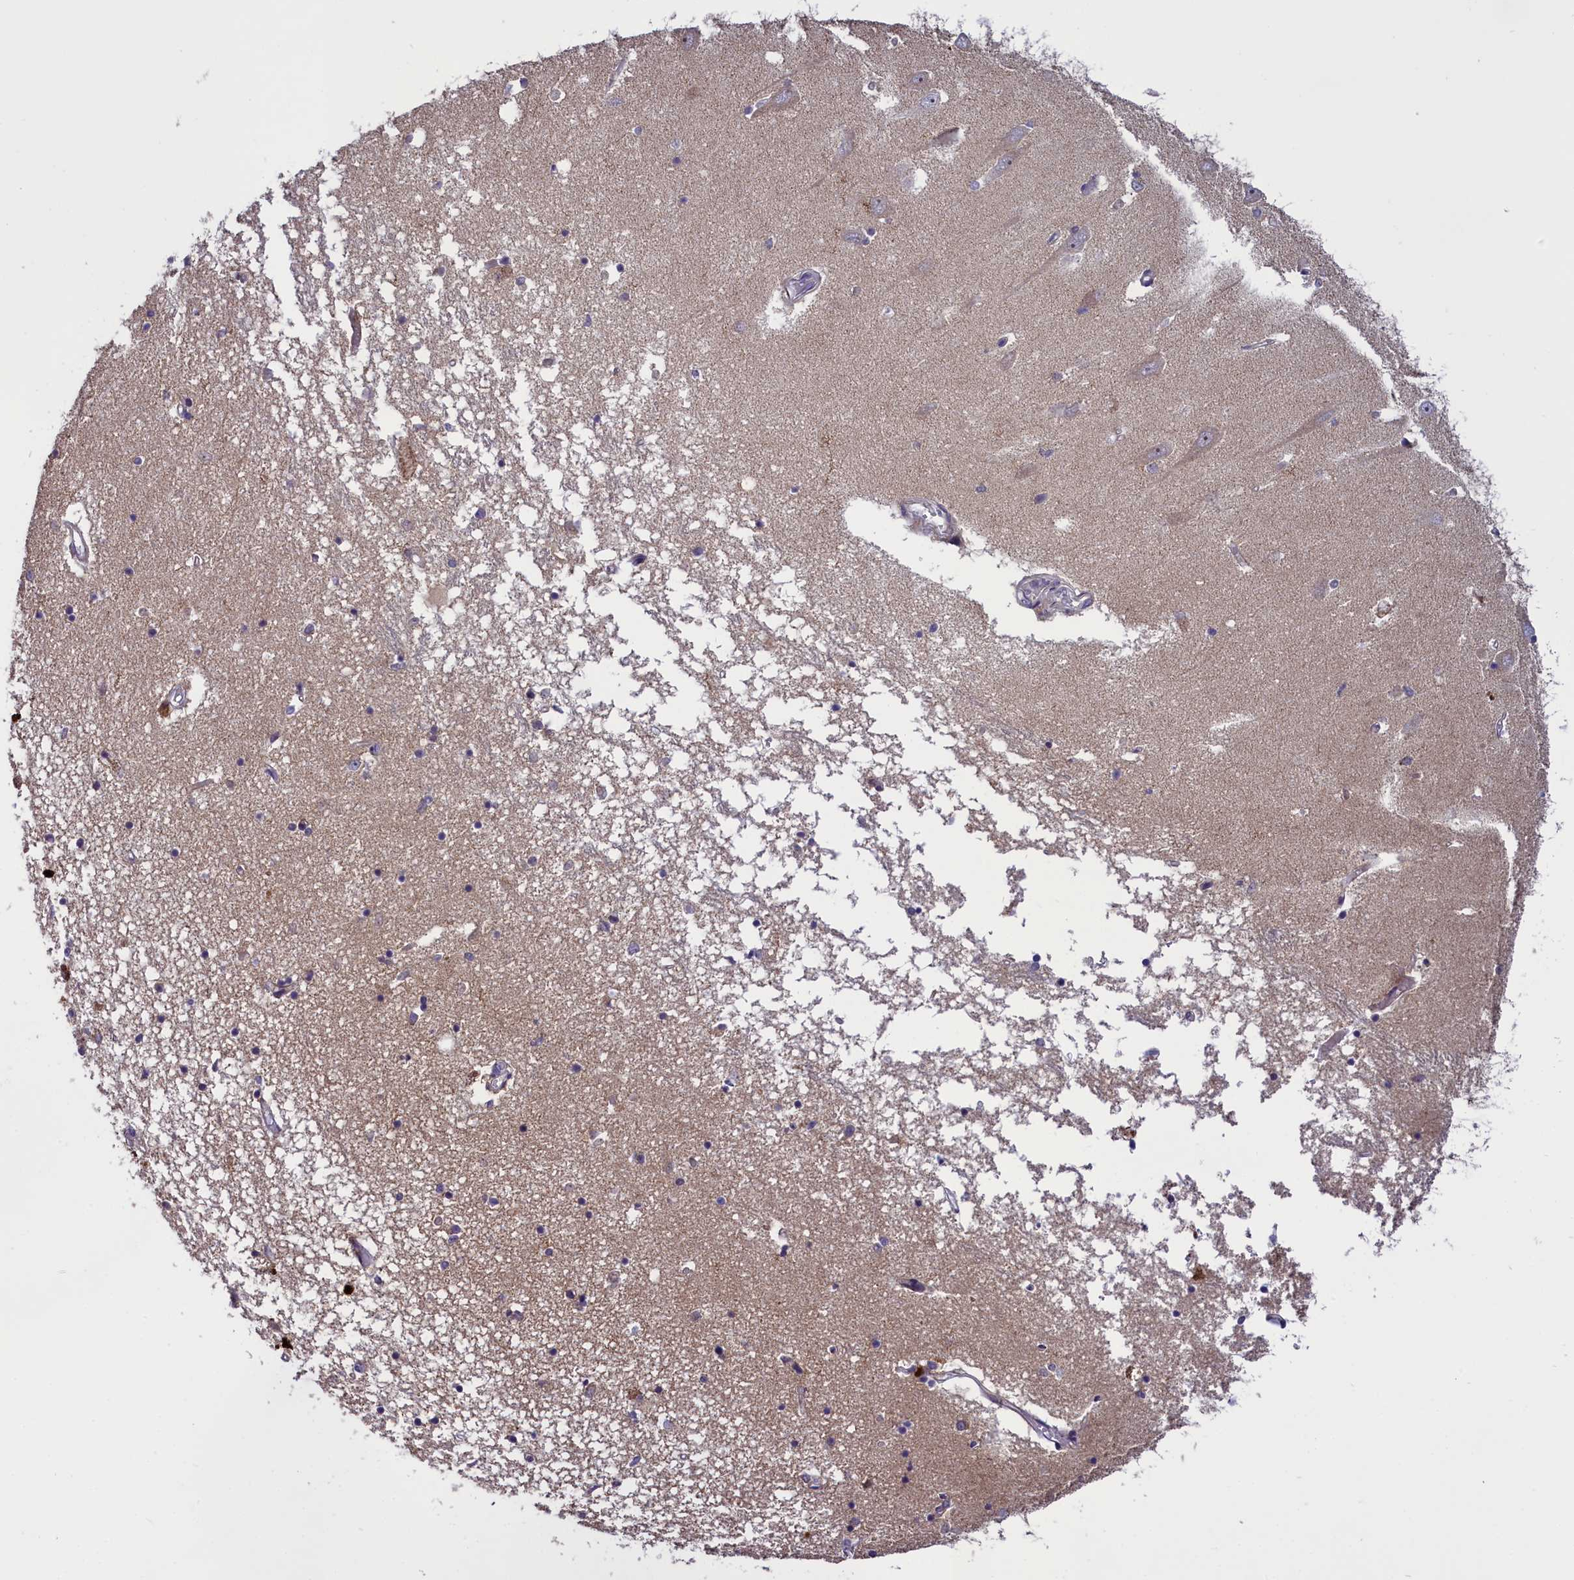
{"staining": {"intensity": "negative", "quantity": "none", "location": "none"}, "tissue": "hippocampus", "cell_type": "Glial cells", "image_type": "normal", "snomed": [{"axis": "morphology", "description": "Normal tissue, NOS"}, {"axis": "topography", "description": "Hippocampus"}], "caption": "Immunohistochemistry photomicrograph of normal hippocampus: hippocampus stained with DAB (3,3'-diaminobenzidine) exhibits no significant protein positivity in glial cells. (Brightfield microscopy of DAB (3,3'-diaminobenzidine) immunohistochemistry at high magnification).", "gene": "GLRX5", "patient": {"sex": "male", "age": 70}}